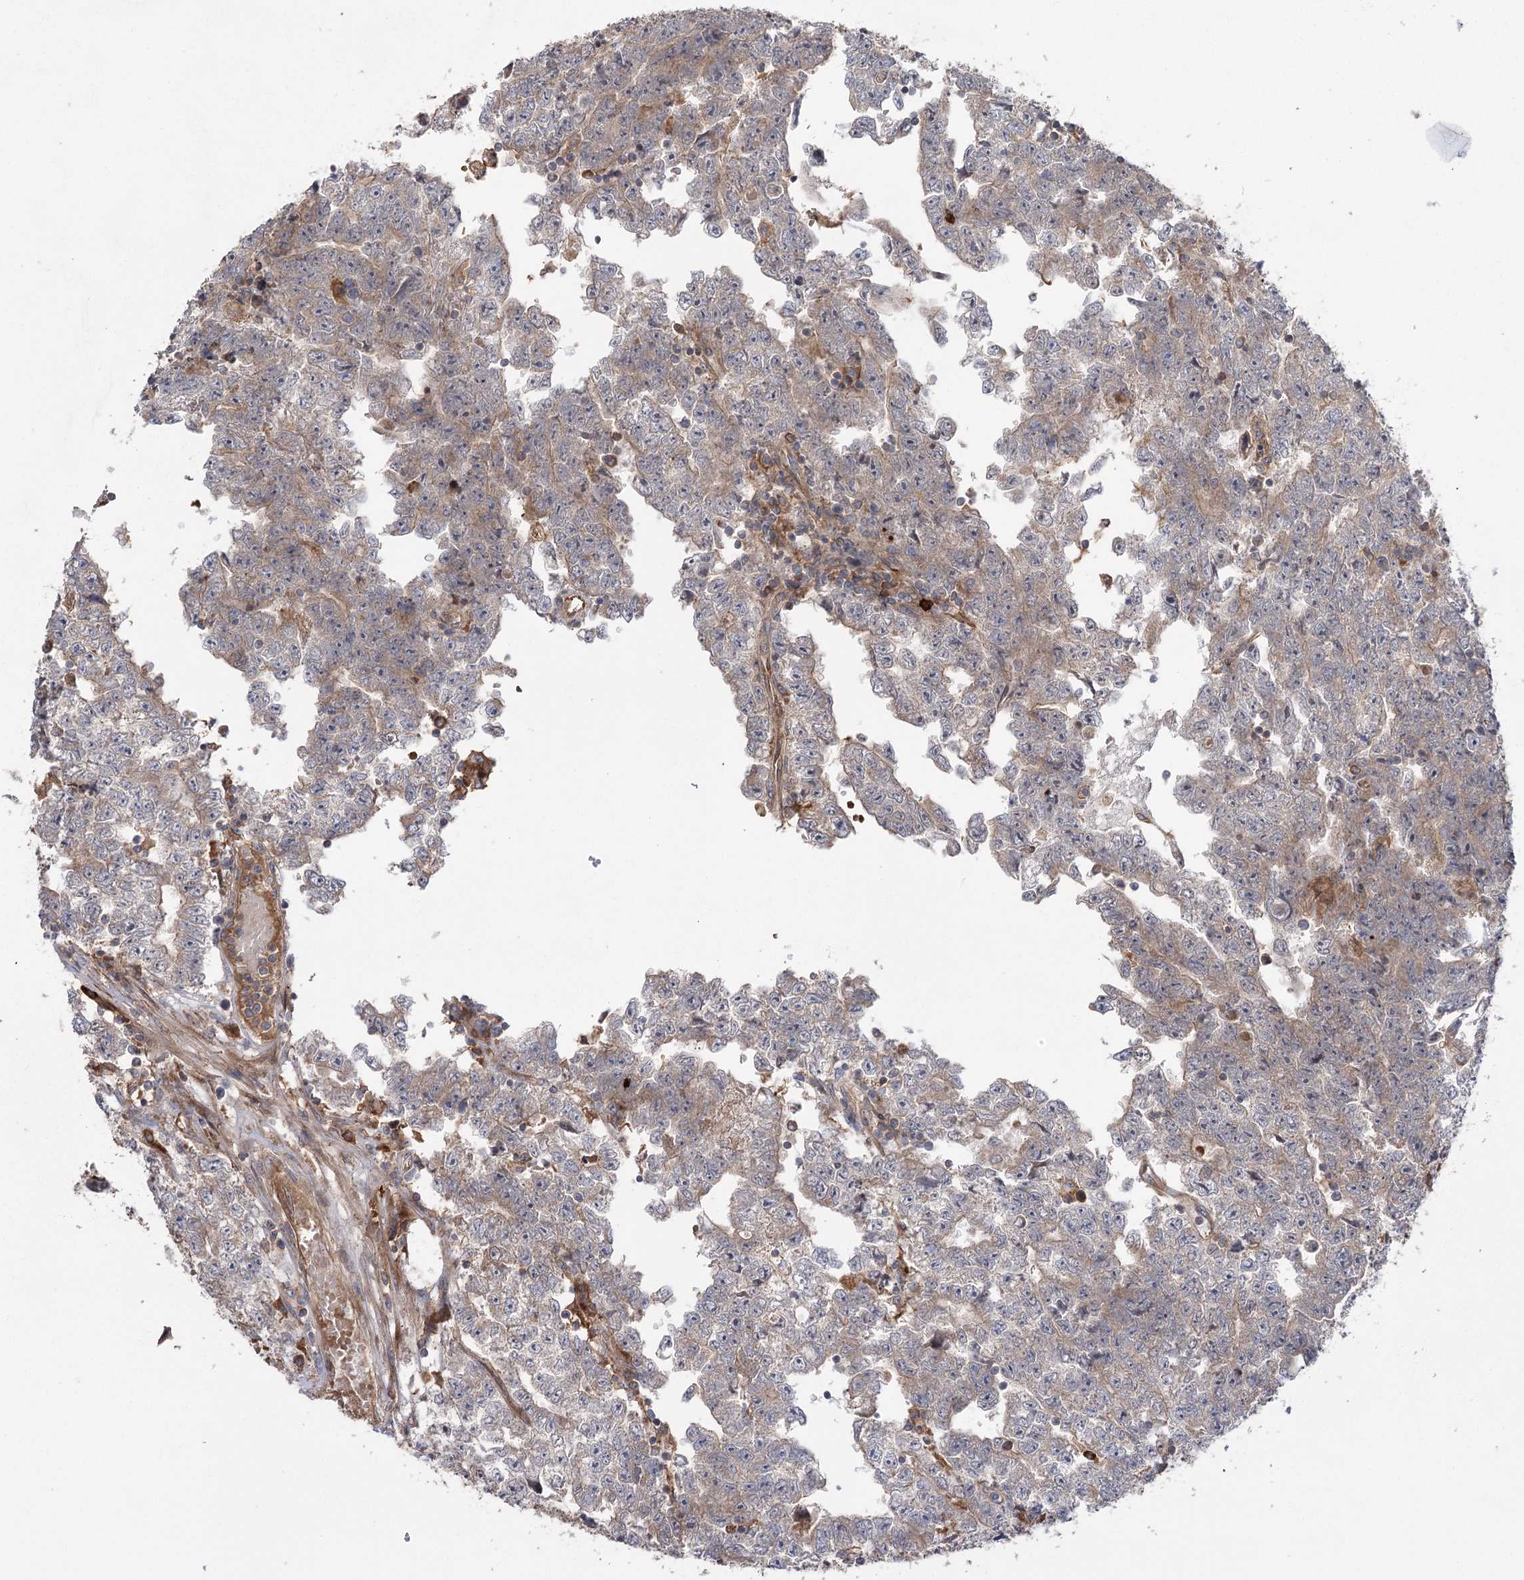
{"staining": {"intensity": "weak", "quantity": "<25%", "location": "cytoplasmic/membranous"}, "tissue": "testis cancer", "cell_type": "Tumor cells", "image_type": "cancer", "snomed": [{"axis": "morphology", "description": "Carcinoma, Embryonal, NOS"}, {"axis": "topography", "description": "Testis"}], "caption": "An immunohistochemistry histopathology image of testis cancer (embryonal carcinoma) is shown. There is no staining in tumor cells of testis cancer (embryonal carcinoma). (DAB (3,3'-diaminobenzidine) immunohistochemistry (IHC) visualized using brightfield microscopy, high magnification).", "gene": "KCNN2", "patient": {"sex": "male", "age": 25}}